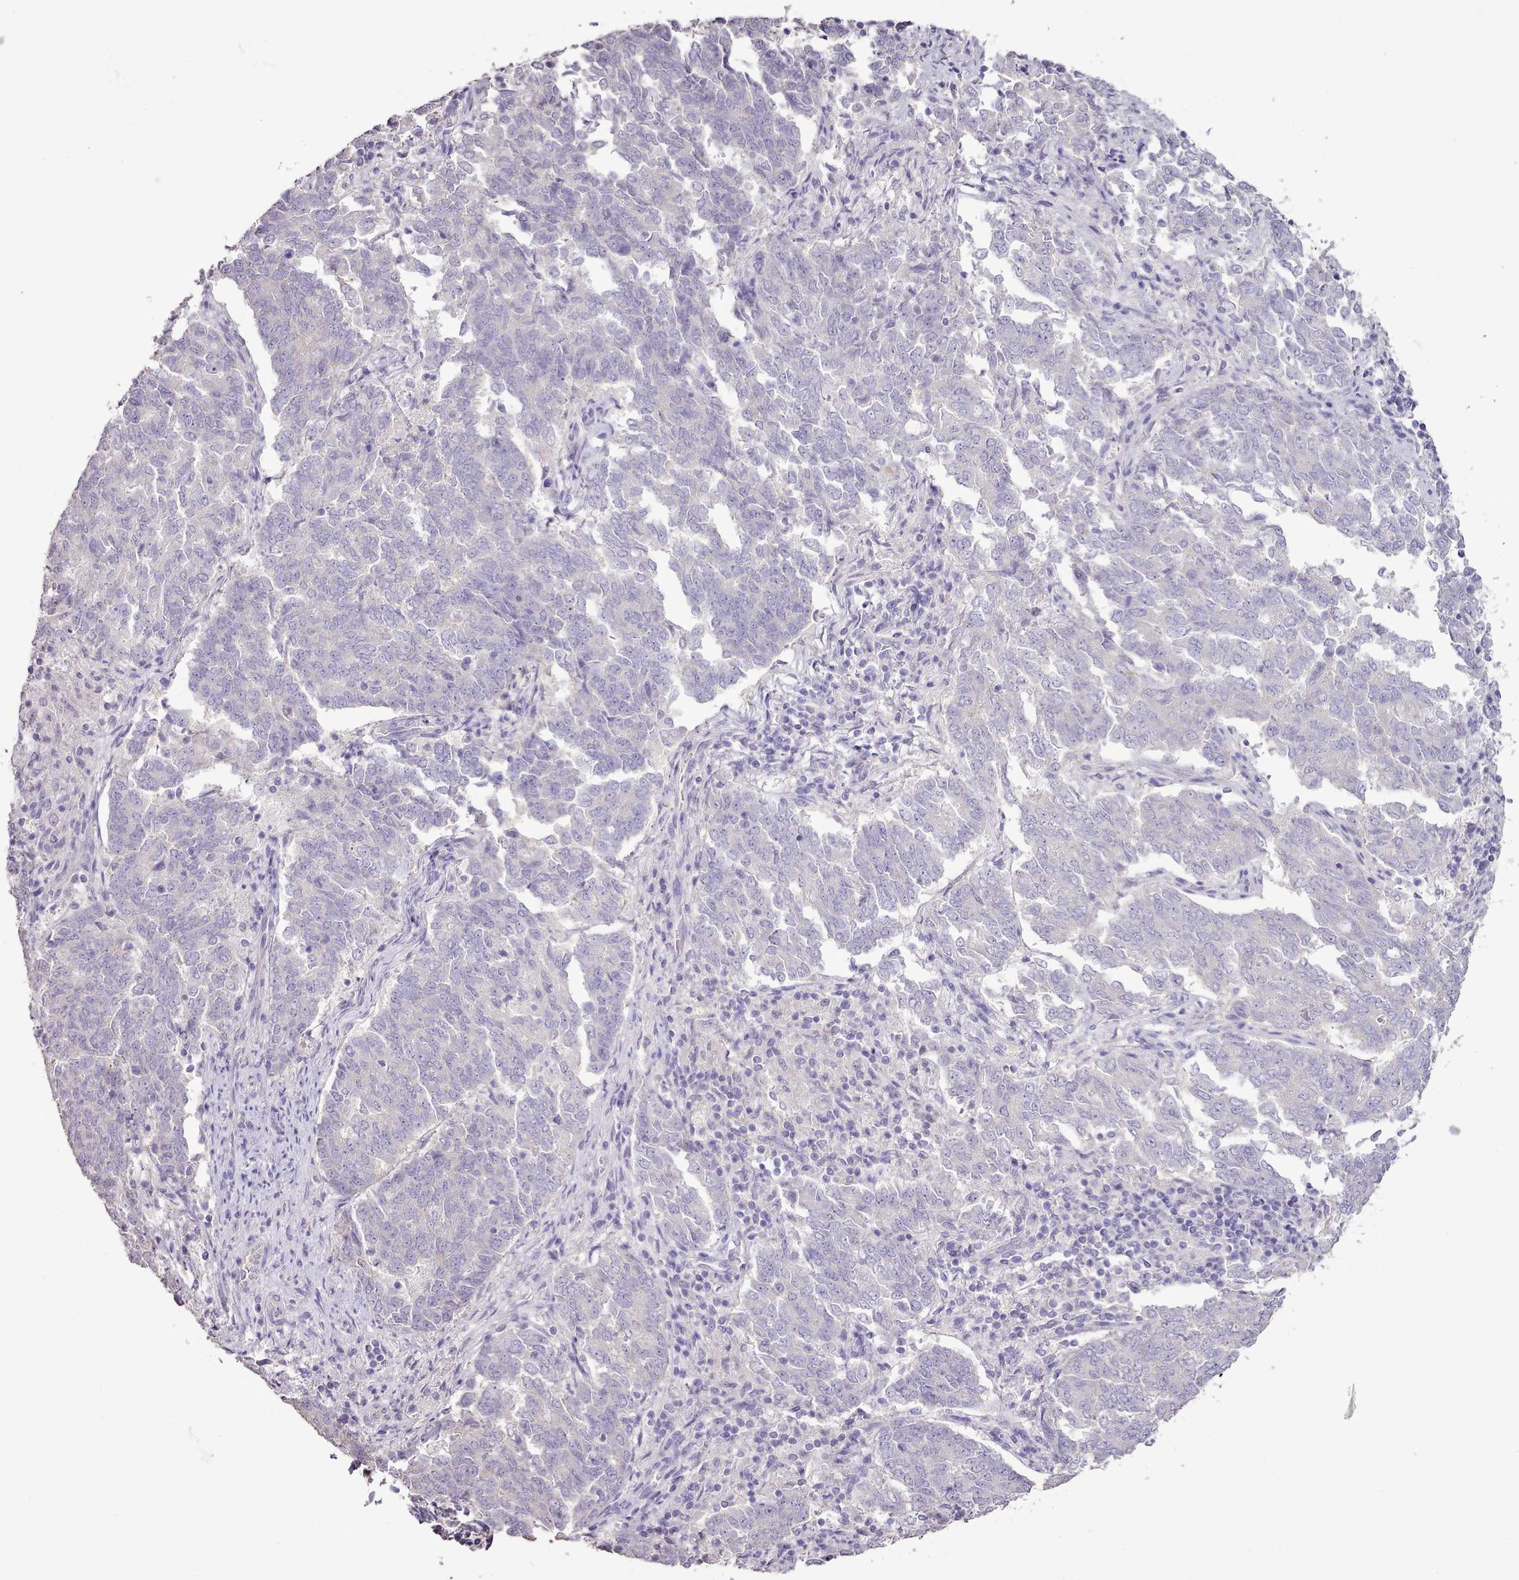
{"staining": {"intensity": "negative", "quantity": "none", "location": "none"}, "tissue": "endometrial cancer", "cell_type": "Tumor cells", "image_type": "cancer", "snomed": [{"axis": "morphology", "description": "Adenocarcinoma, NOS"}, {"axis": "topography", "description": "Endometrium"}], "caption": "A high-resolution micrograph shows IHC staining of adenocarcinoma (endometrial), which exhibits no significant staining in tumor cells.", "gene": "BLOC1S2", "patient": {"sex": "female", "age": 80}}